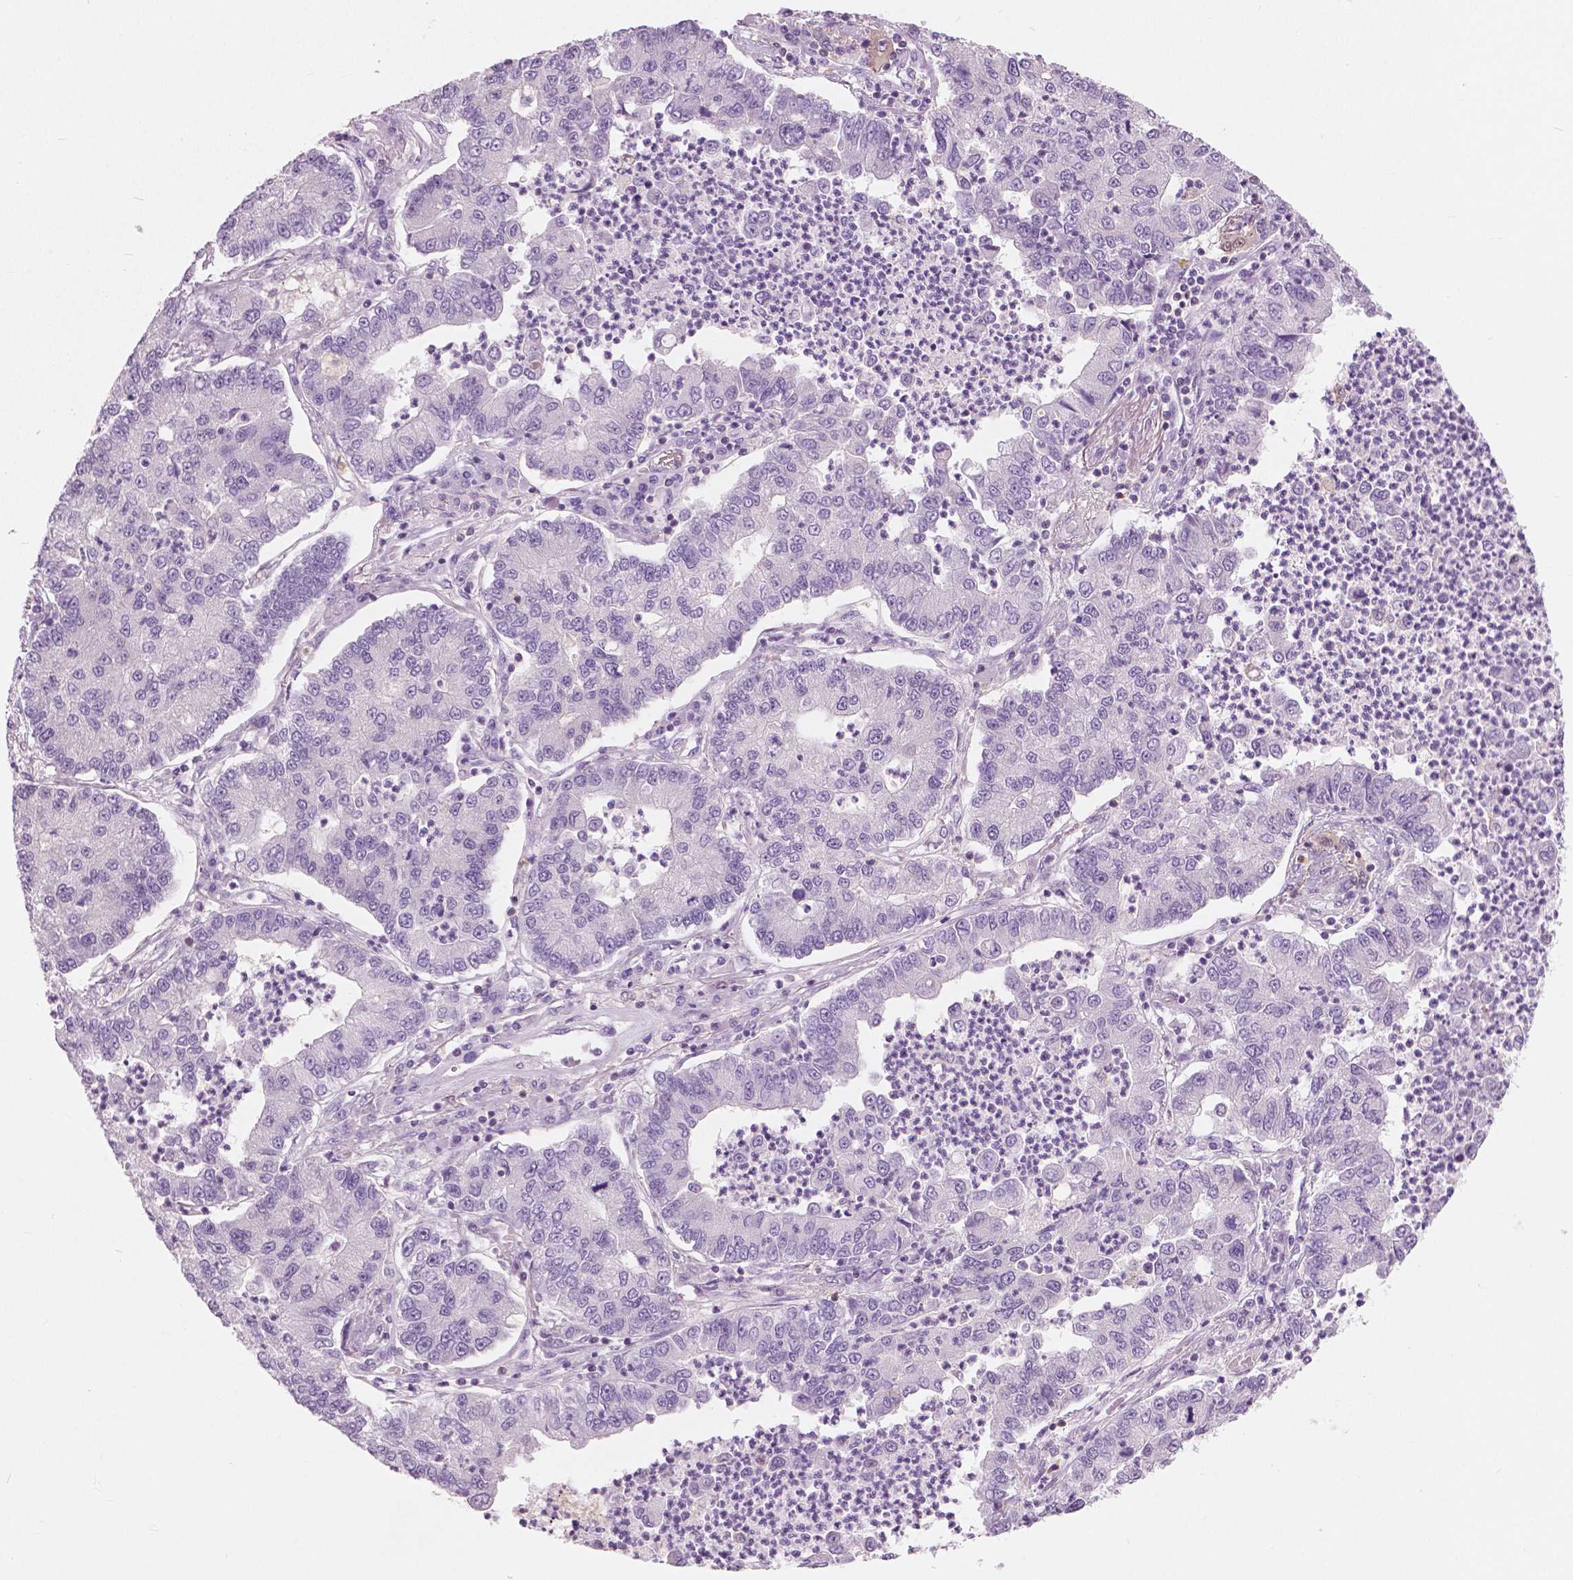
{"staining": {"intensity": "negative", "quantity": "none", "location": "none"}, "tissue": "lung cancer", "cell_type": "Tumor cells", "image_type": "cancer", "snomed": [{"axis": "morphology", "description": "Adenocarcinoma, NOS"}, {"axis": "topography", "description": "Lung"}], "caption": "The IHC photomicrograph has no significant positivity in tumor cells of lung cancer (adenocarcinoma) tissue.", "gene": "GALM", "patient": {"sex": "female", "age": 57}}